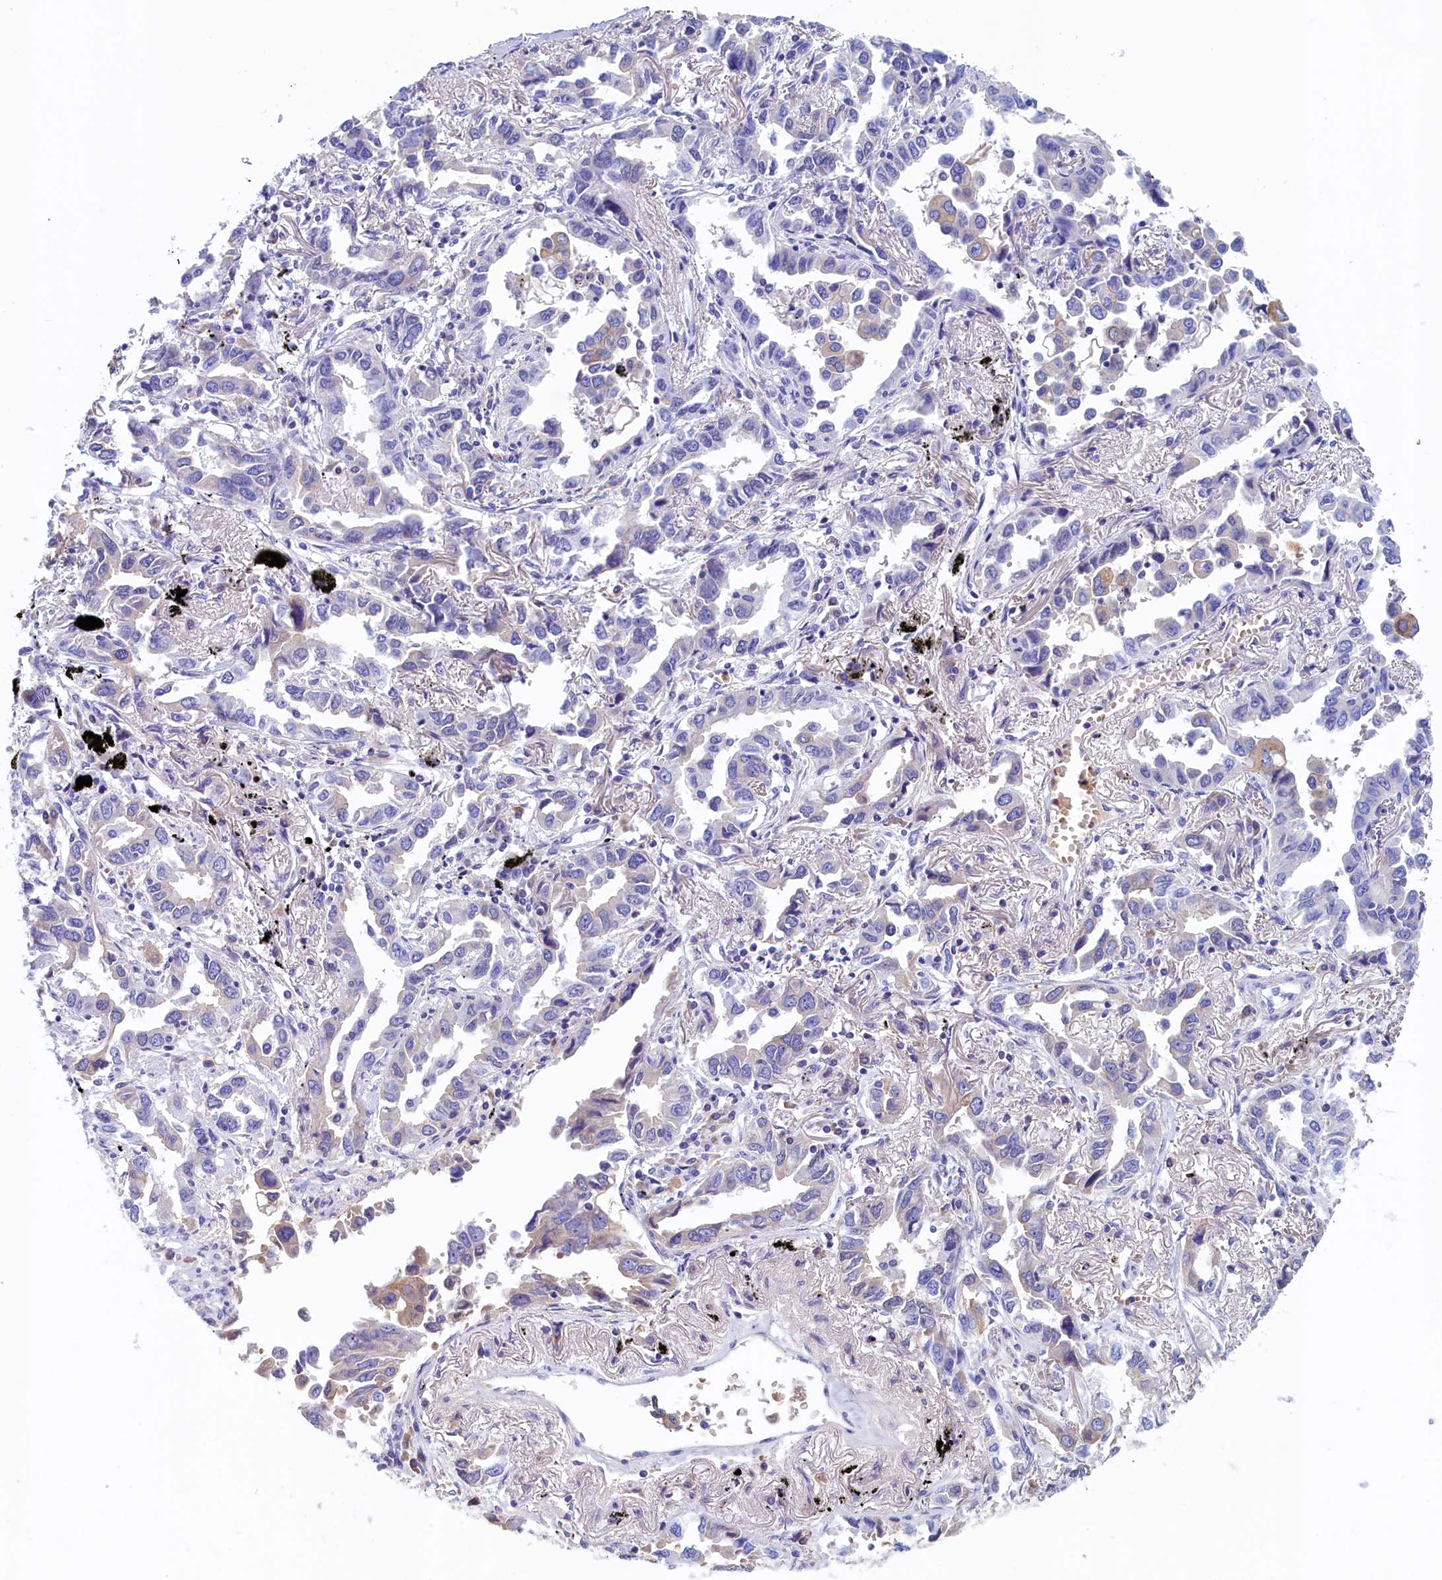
{"staining": {"intensity": "negative", "quantity": "none", "location": "none"}, "tissue": "lung cancer", "cell_type": "Tumor cells", "image_type": "cancer", "snomed": [{"axis": "morphology", "description": "Adenocarcinoma, NOS"}, {"axis": "topography", "description": "Lung"}], "caption": "This is a histopathology image of immunohistochemistry (IHC) staining of adenocarcinoma (lung), which shows no expression in tumor cells.", "gene": "GUCA1C", "patient": {"sex": "male", "age": 67}}